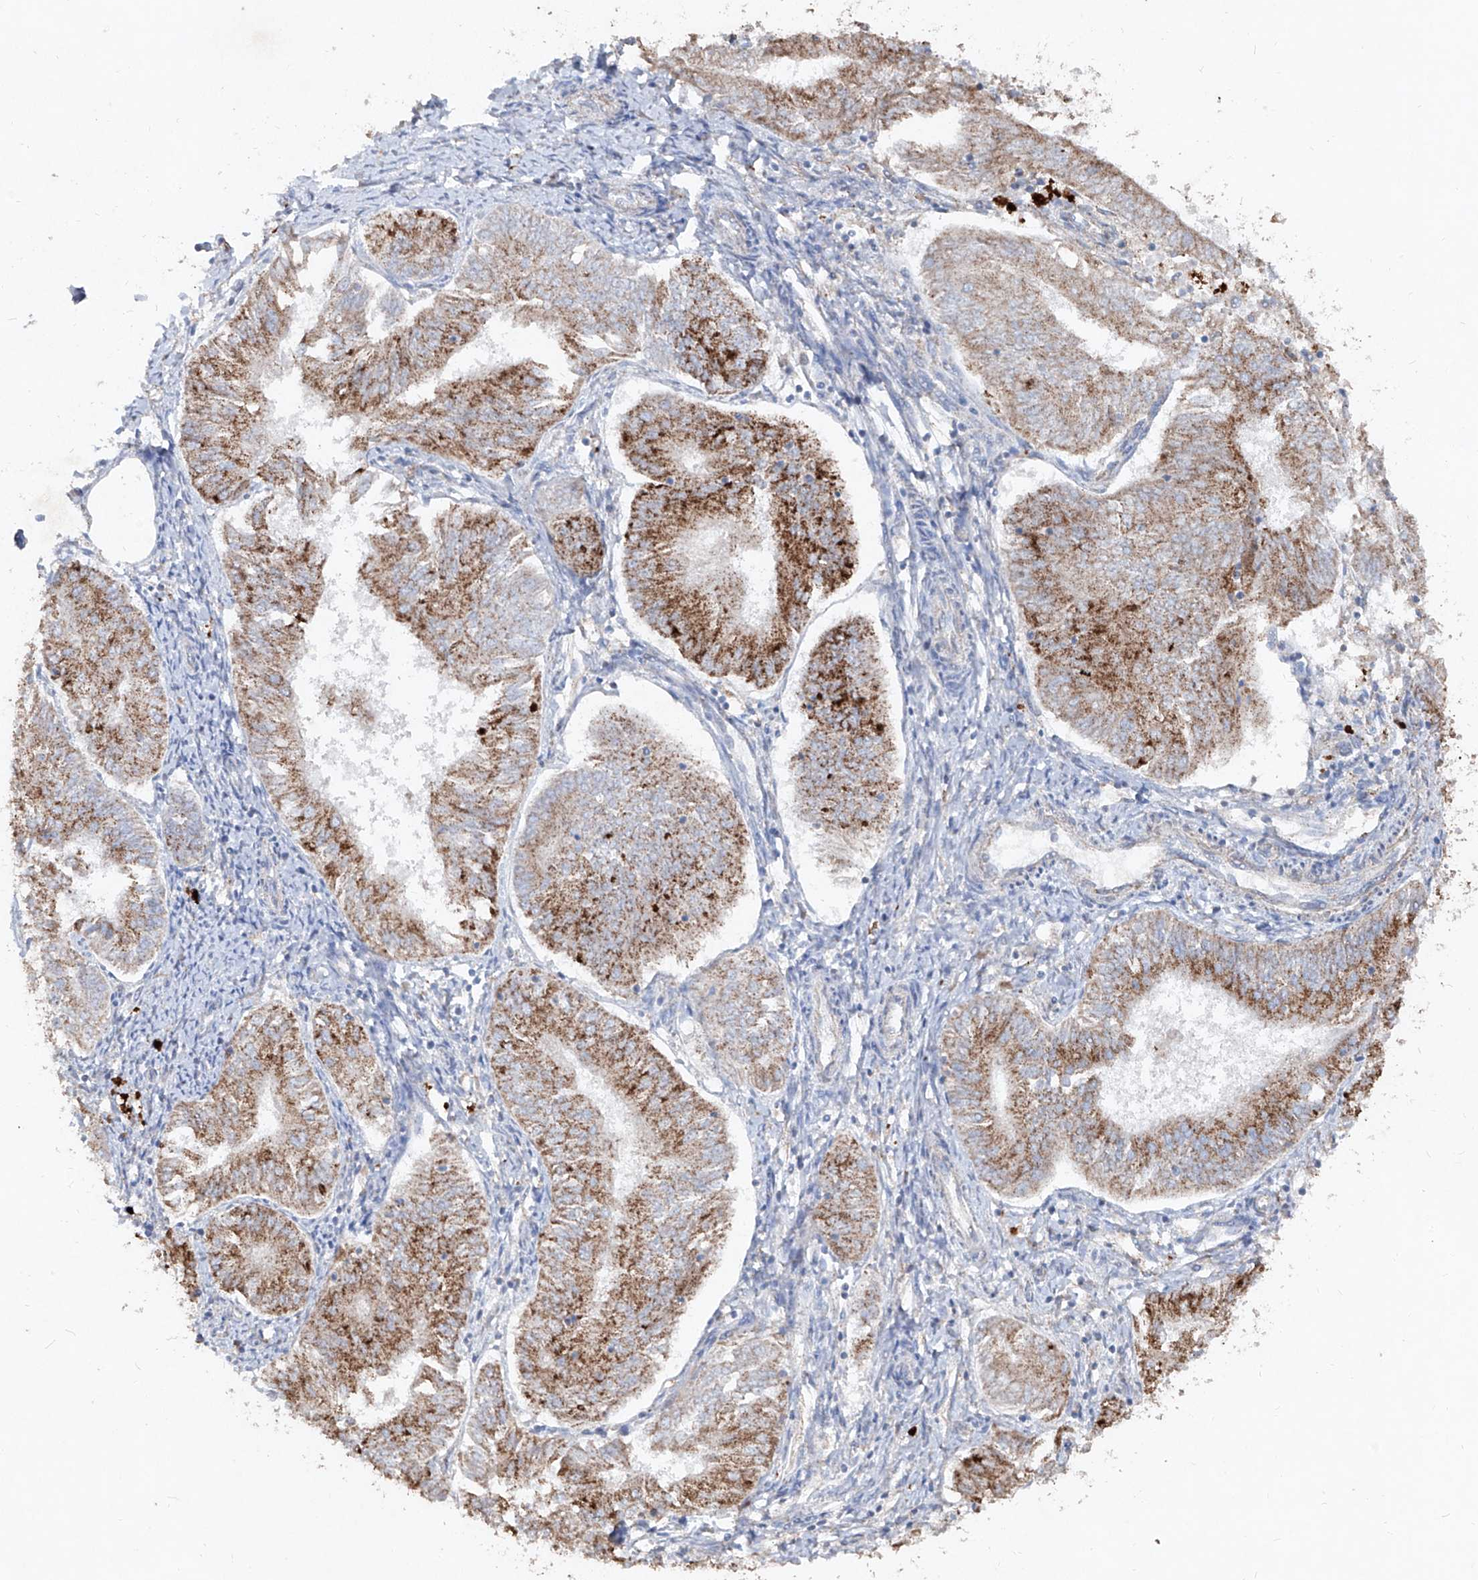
{"staining": {"intensity": "moderate", "quantity": ">75%", "location": "cytoplasmic/membranous"}, "tissue": "endometrial cancer", "cell_type": "Tumor cells", "image_type": "cancer", "snomed": [{"axis": "morphology", "description": "Adenocarcinoma, NOS"}, {"axis": "topography", "description": "Endometrium"}], "caption": "Brown immunohistochemical staining in human endometrial cancer displays moderate cytoplasmic/membranous expression in about >75% of tumor cells.", "gene": "ABCD3", "patient": {"sex": "female", "age": 58}}